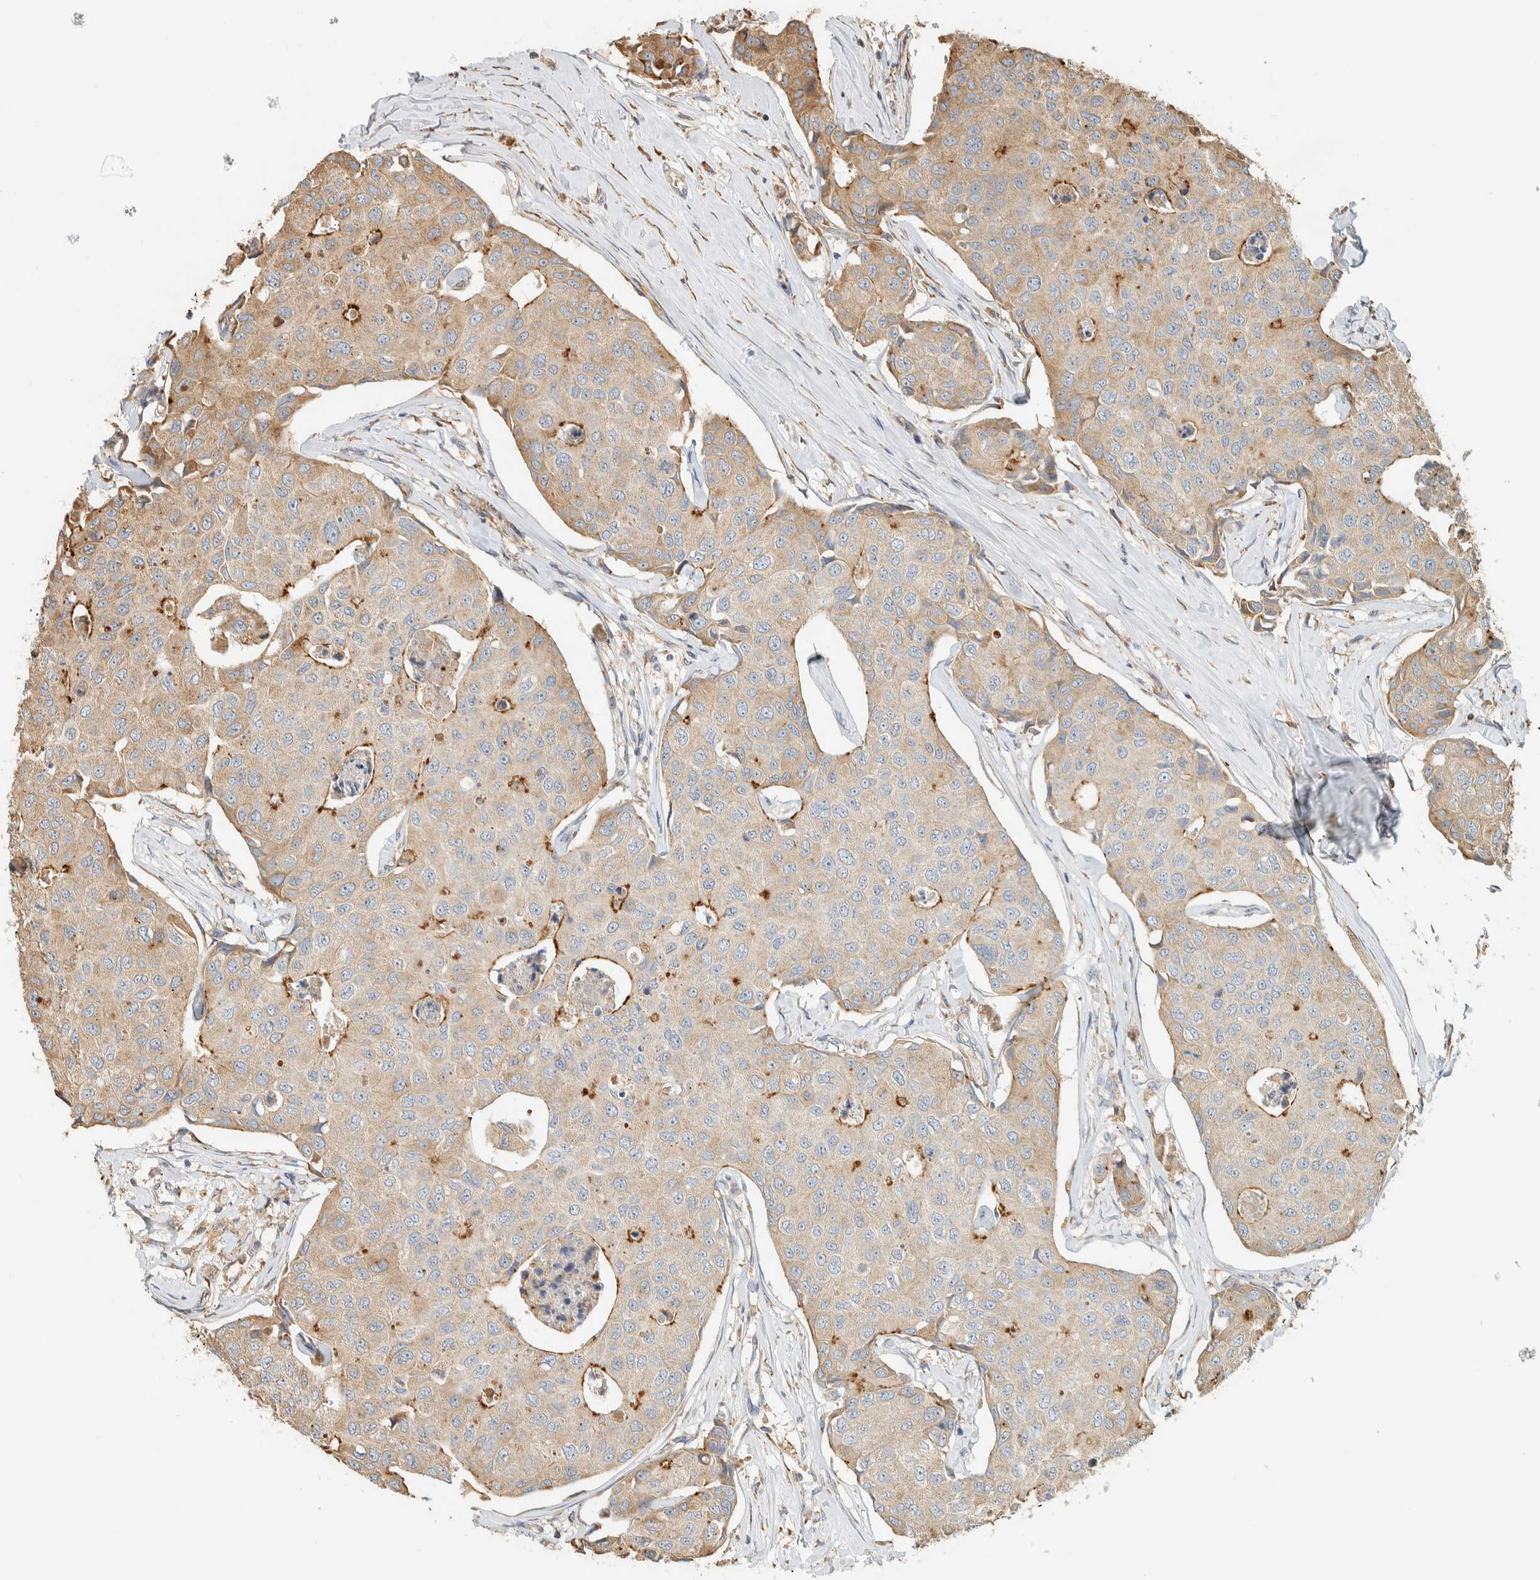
{"staining": {"intensity": "weak", "quantity": "25%-75%", "location": "cytoplasmic/membranous"}, "tissue": "breast cancer", "cell_type": "Tumor cells", "image_type": "cancer", "snomed": [{"axis": "morphology", "description": "Duct carcinoma"}, {"axis": "topography", "description": "Breast"}], "caption": "This is a photomicrograph of immunohistochemistry staining of breast cancer, which shows weak positivity in the cytoplasmic/membranous of tumor cells.", "gene": "RAB11FIP1", "patient": {"sex": "female", "age": 80}}